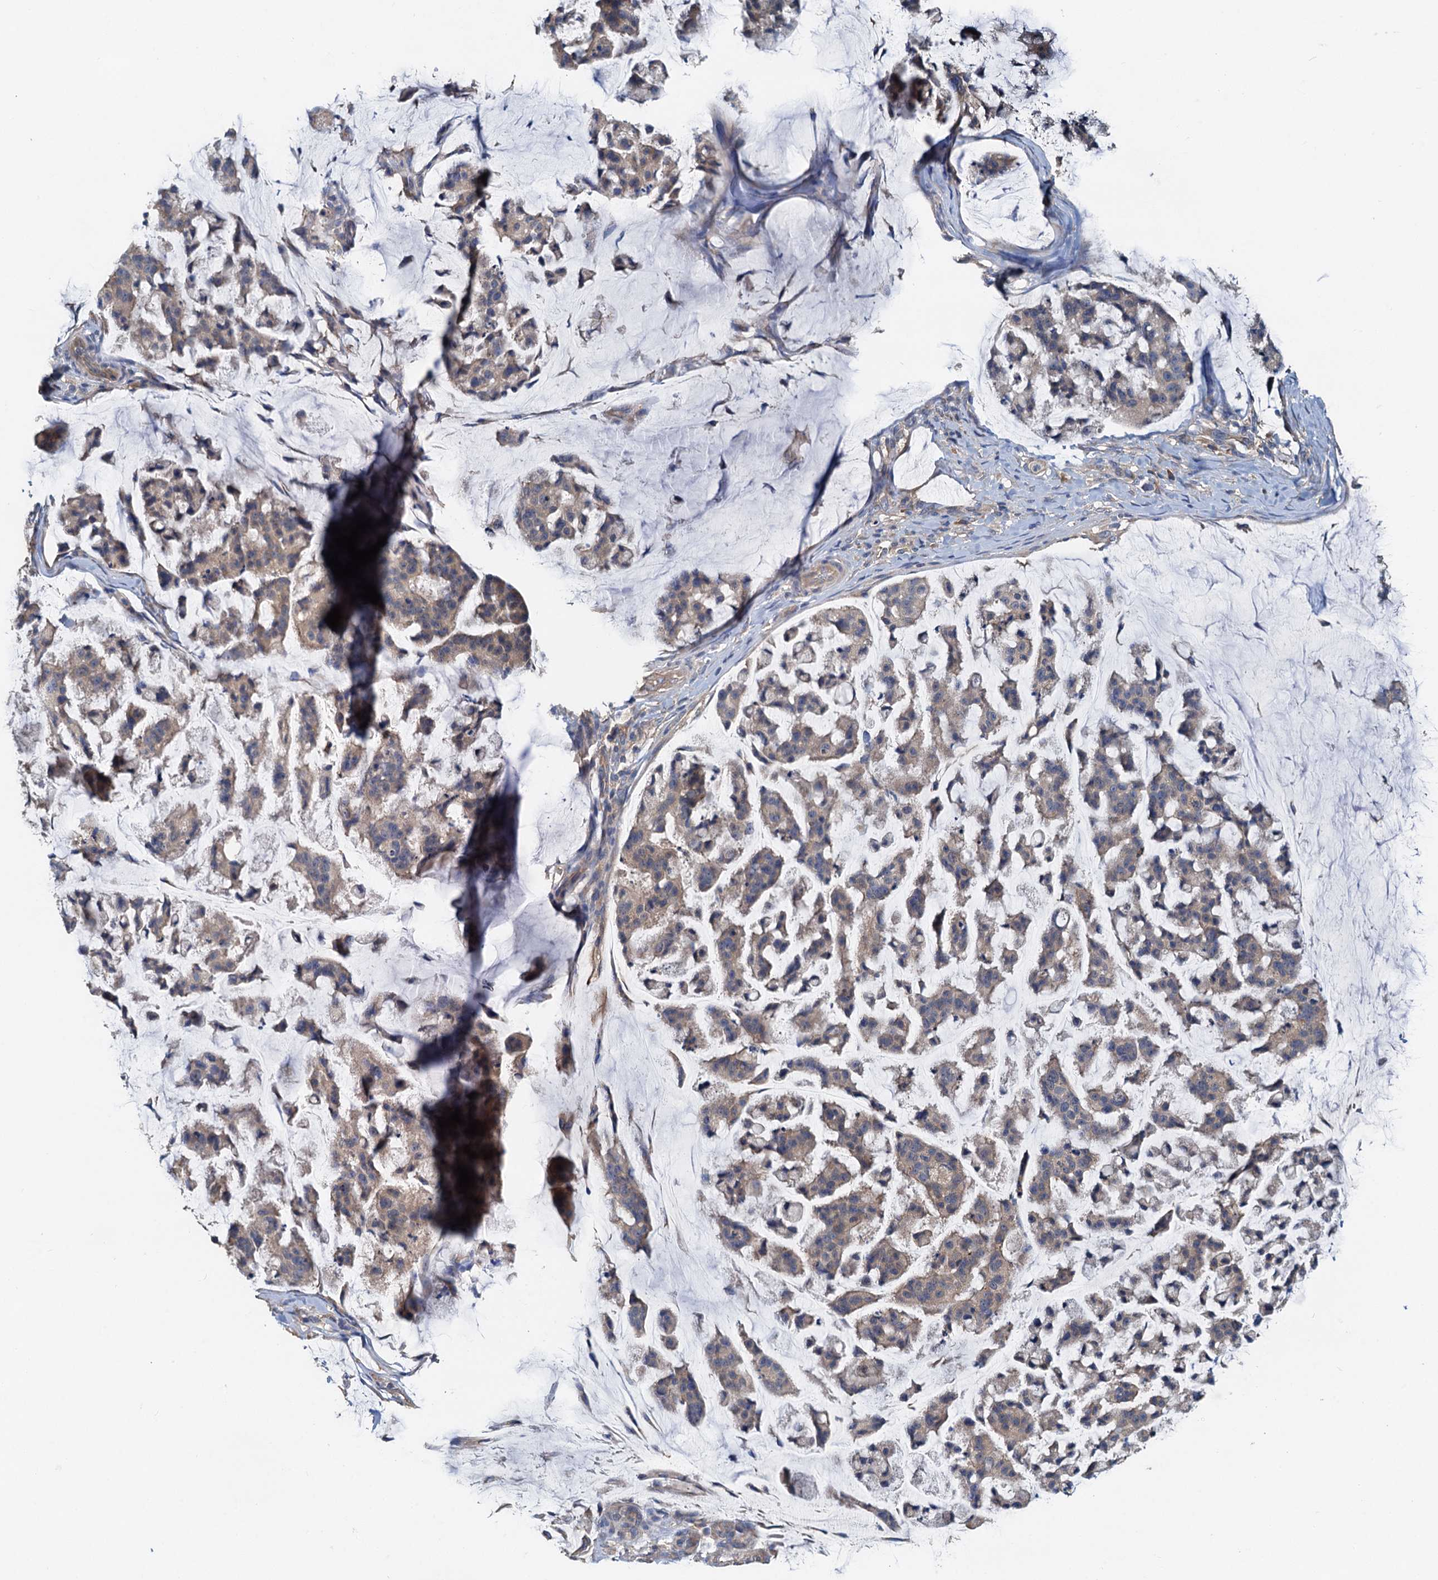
{"staining": {"intensity": "weak", "quantity": ">75%", "location": "cytoplasmic/membranous"}, "tissue": "stomach cancer", "cell_type": "Tumor cells", "image_type": "cancer", "snomed": [{"axis": "morphology", "description": "Adenocarcinoma, NOS"}, {"axis": "topography", "description": "Stomach, lower"}], "caption": "This photomicrograph demonstrates stomach cancer (adenocarcinoma) stained with immunohistochemistry to label a protein in brown. The cytoplasmic/membranous of tumor cells show weak positivity for the protein. Nuclei are counter-stained blue.", "gene": "HYI", "patient": {"sex": "male", "age": 67}}